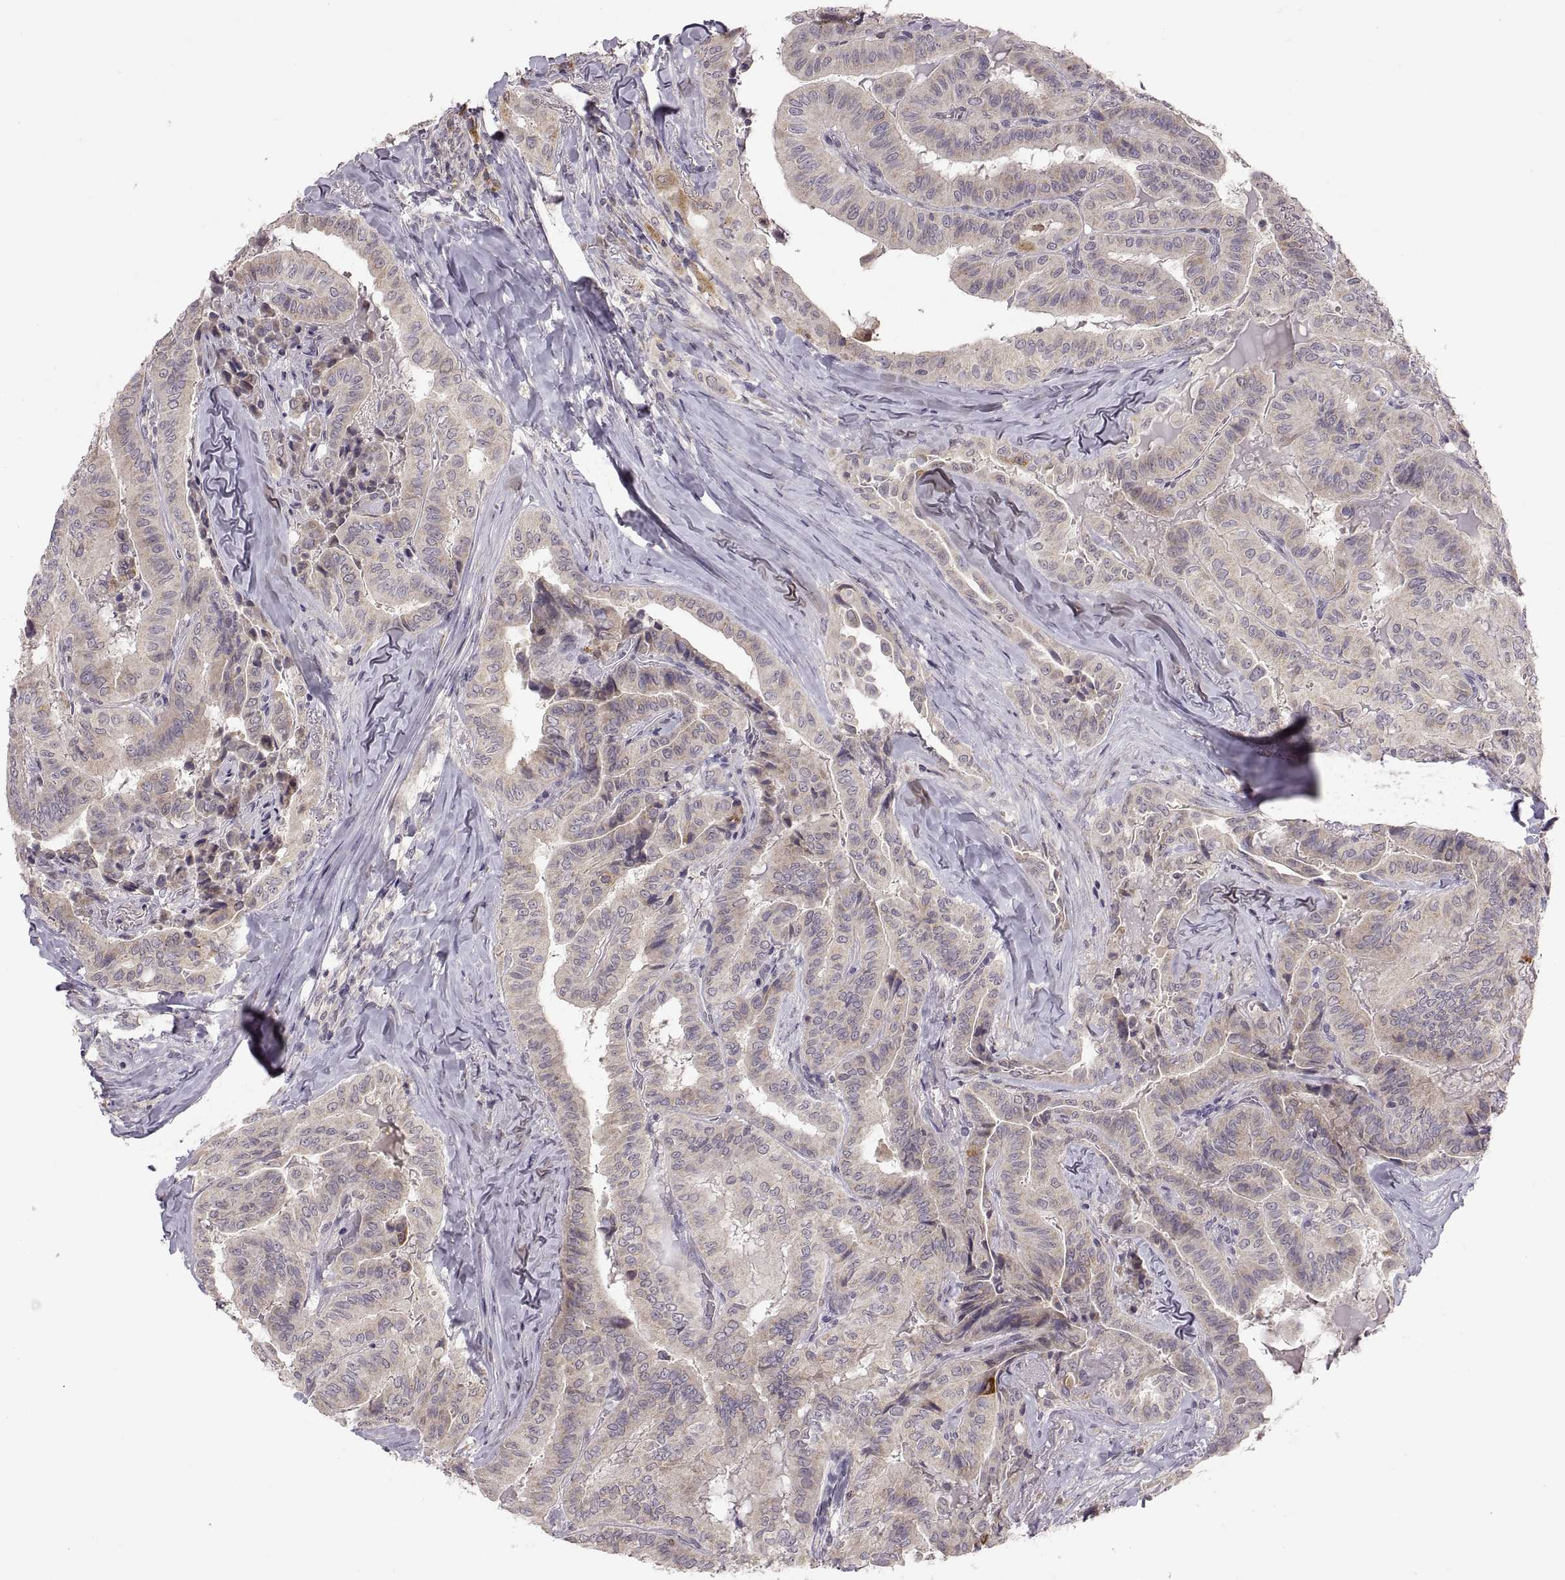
{"staining": {"intensity": "weak", "quantity": "25%-75%", "location": "cytoplasmic/membranous"}, "tissue": "thyroid cancer", "cell_type": "Tumor cells", "image_type": "cancer", "snomed": [{"axis": "morphology", "description": "Papillary adenocarcinoma, NOS"}, {"axis": "topography", "description": "Thyroid gland"}], "caption": "Thyroid cancer (papillary adenocarcinoma) stained with a brown dye demonstrates weak cytoplasmic/membranous positive staining in about 25%-75% of tumor cells.", "gene": "HMGCR", "patient": {"sex": "female", "age": 68}}